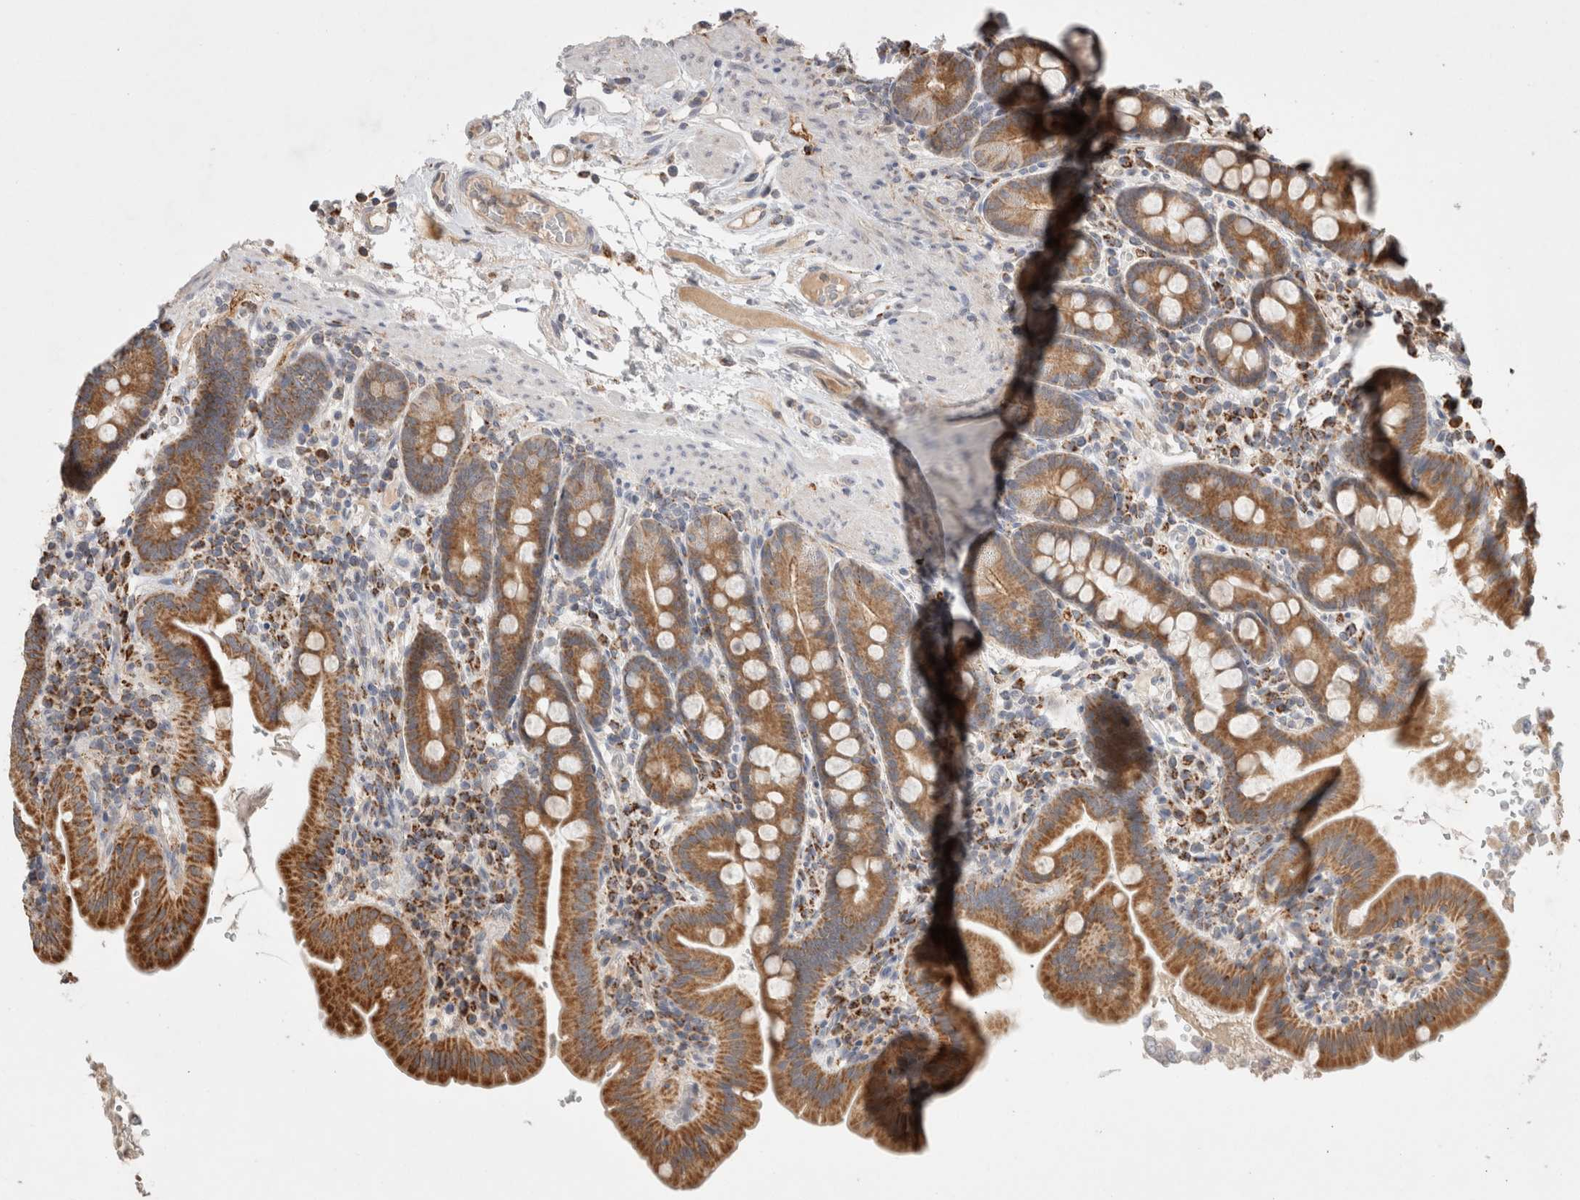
{"staining": {"intensity": "strong", "quantity": ">75%", "location": "cytoplasmic/membranous"}, "tissue": "duodenum", "cell_type": "Glandular cells", "image_type": "normal", "snomed": [{"axis": "morphology", "description": "Normal tissue, NOS"}, {"axis": "morphology", "description": "Adenocarcinoma, NOS"}, {"axis": "topography", "description": "Pancreas"}, {"axis": "topography", "description": "Duodenum"}], "caption": "Protein staining of unremarkable duodenum reveals strong cytoplasmic/membranous staining in approximately >75% of glandular cells.", "gene": "HROB", "patient": {"sex": "male", "age": 50}}